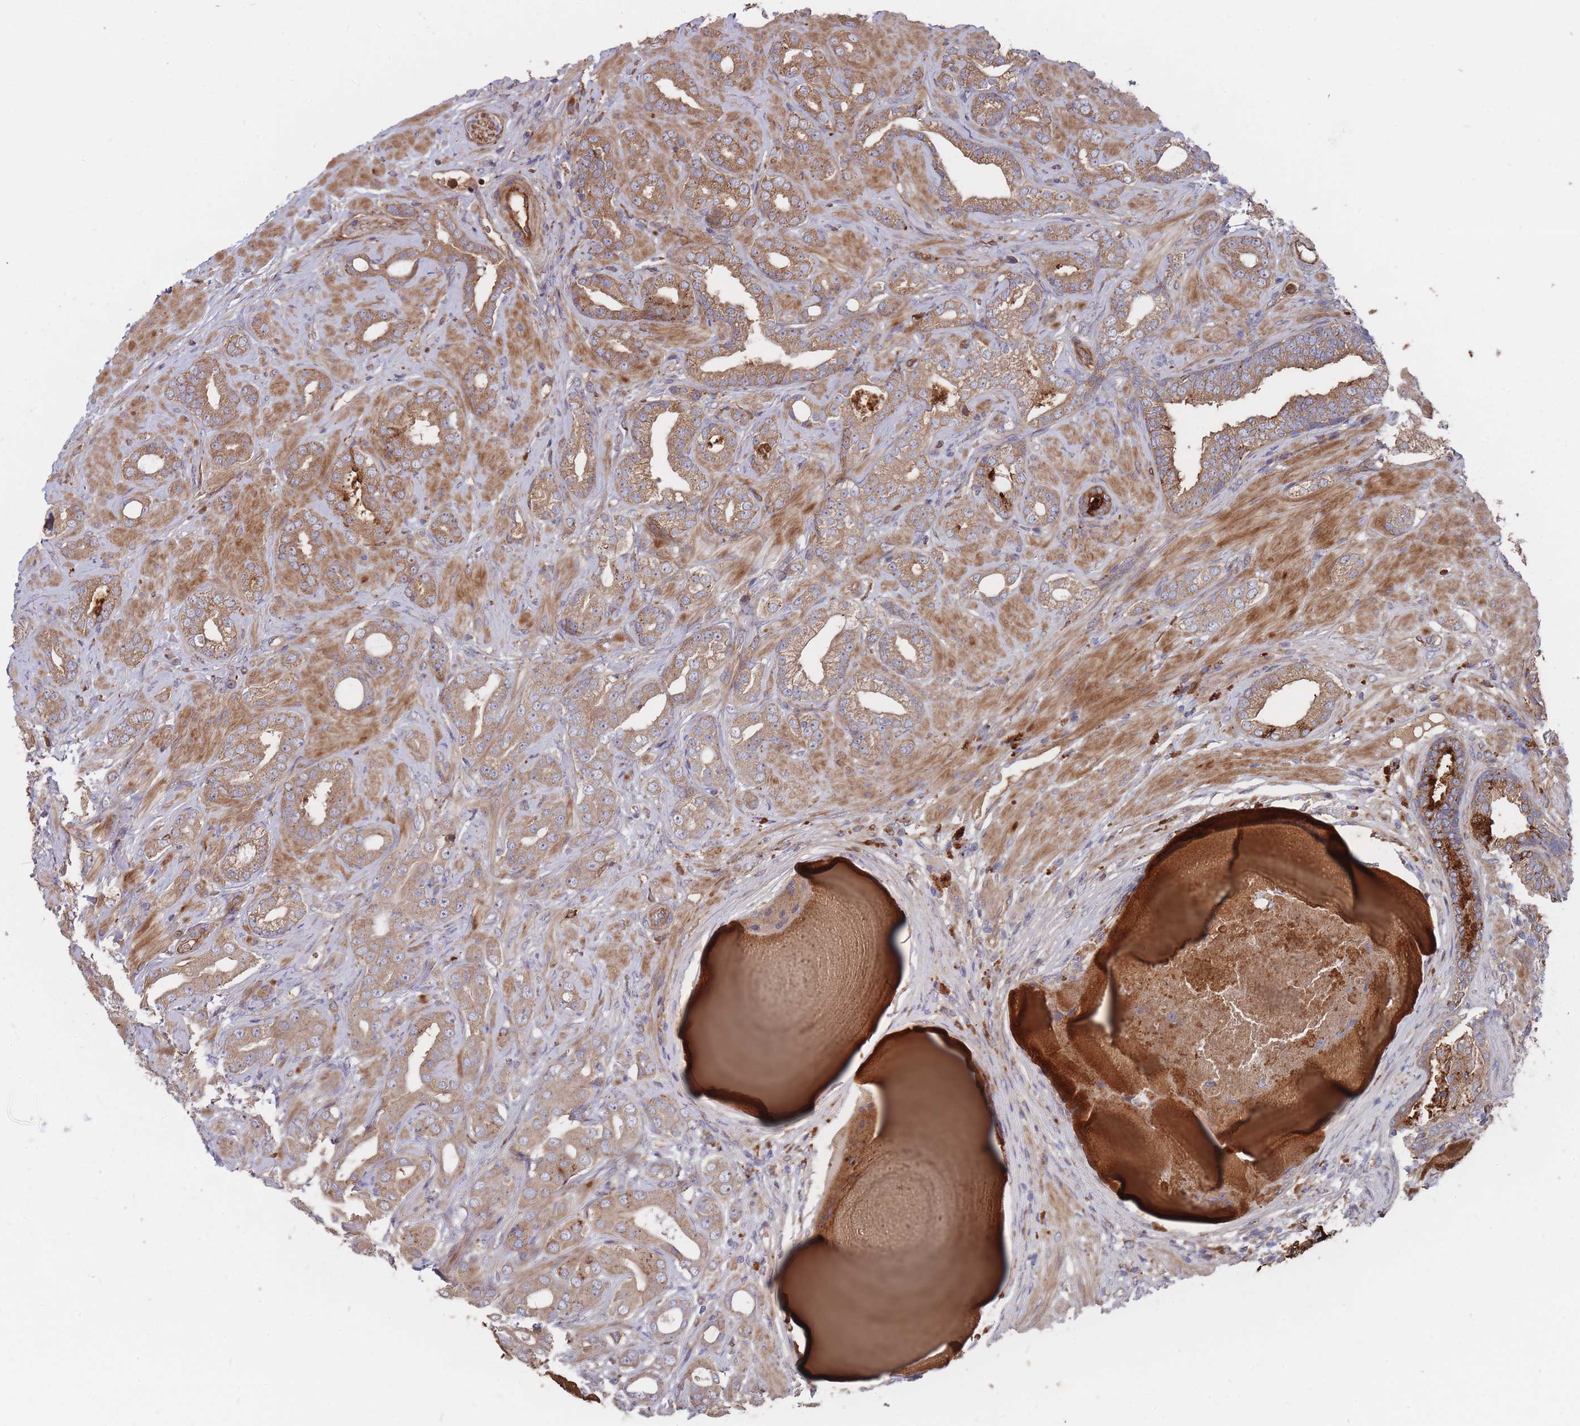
{"staining": {"intensity": "moderate", "quantity": ">75%", "location": "cytoplasmic/membranous"}, "tissue": "prostate cancer", "cell_type": "Tumor cells", "image_type": "cancer", "snomed": [{"axis": "morphology", "description": "Adenocarcinoma, Low grade"}, {"axis": "topography", "description": "Prostate"}], "caption": "Brown immunohistochemical staining in prostate cancer demonstrates moderate cytoplasmic/membranous expression in approximately >75% of tumor cells.", "gene": "THSD7B", "patient": {"sex": "male", "age": 57}}